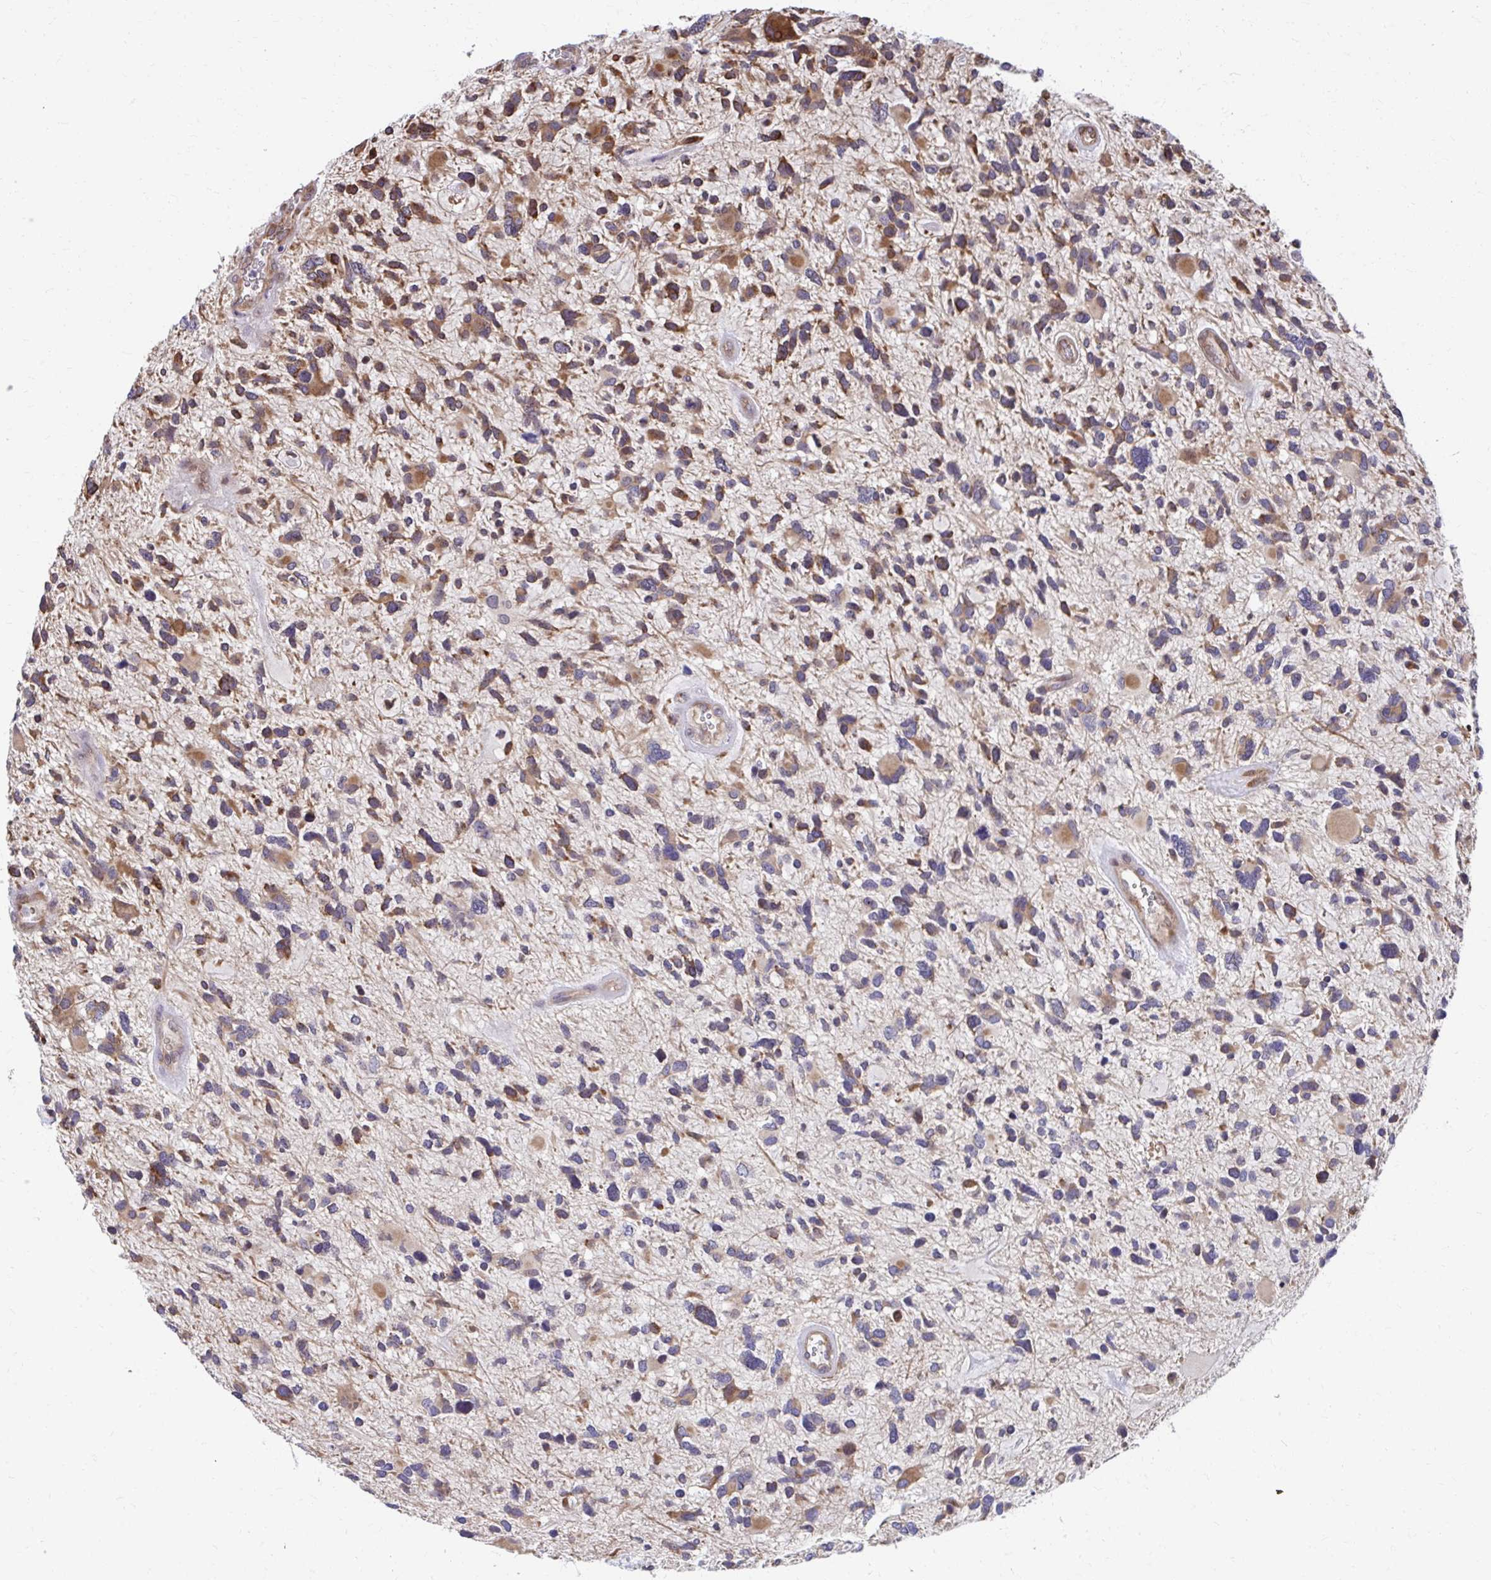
{"staining": {"intensity": "moderate", "quantity": "25%-75%", "location": "cytoplasmic/membranous"}, "tissue": "glioma", "cell_type": "Tumor cells", "image_type": "cancer", "snomed": [{"axis": "morphology", "description": "Glioma, malignant, High grade"}, {"axis": "topography", "description": "Brain"}], "caption": "There is medium levels of moderate cytoplasmic/membranous staining in tumor cells of glioma, as demonstrated by immunohistochemical staining (brown color).", "gene": "ZNF778", "patient": {"sex": "female", "age": 11}}